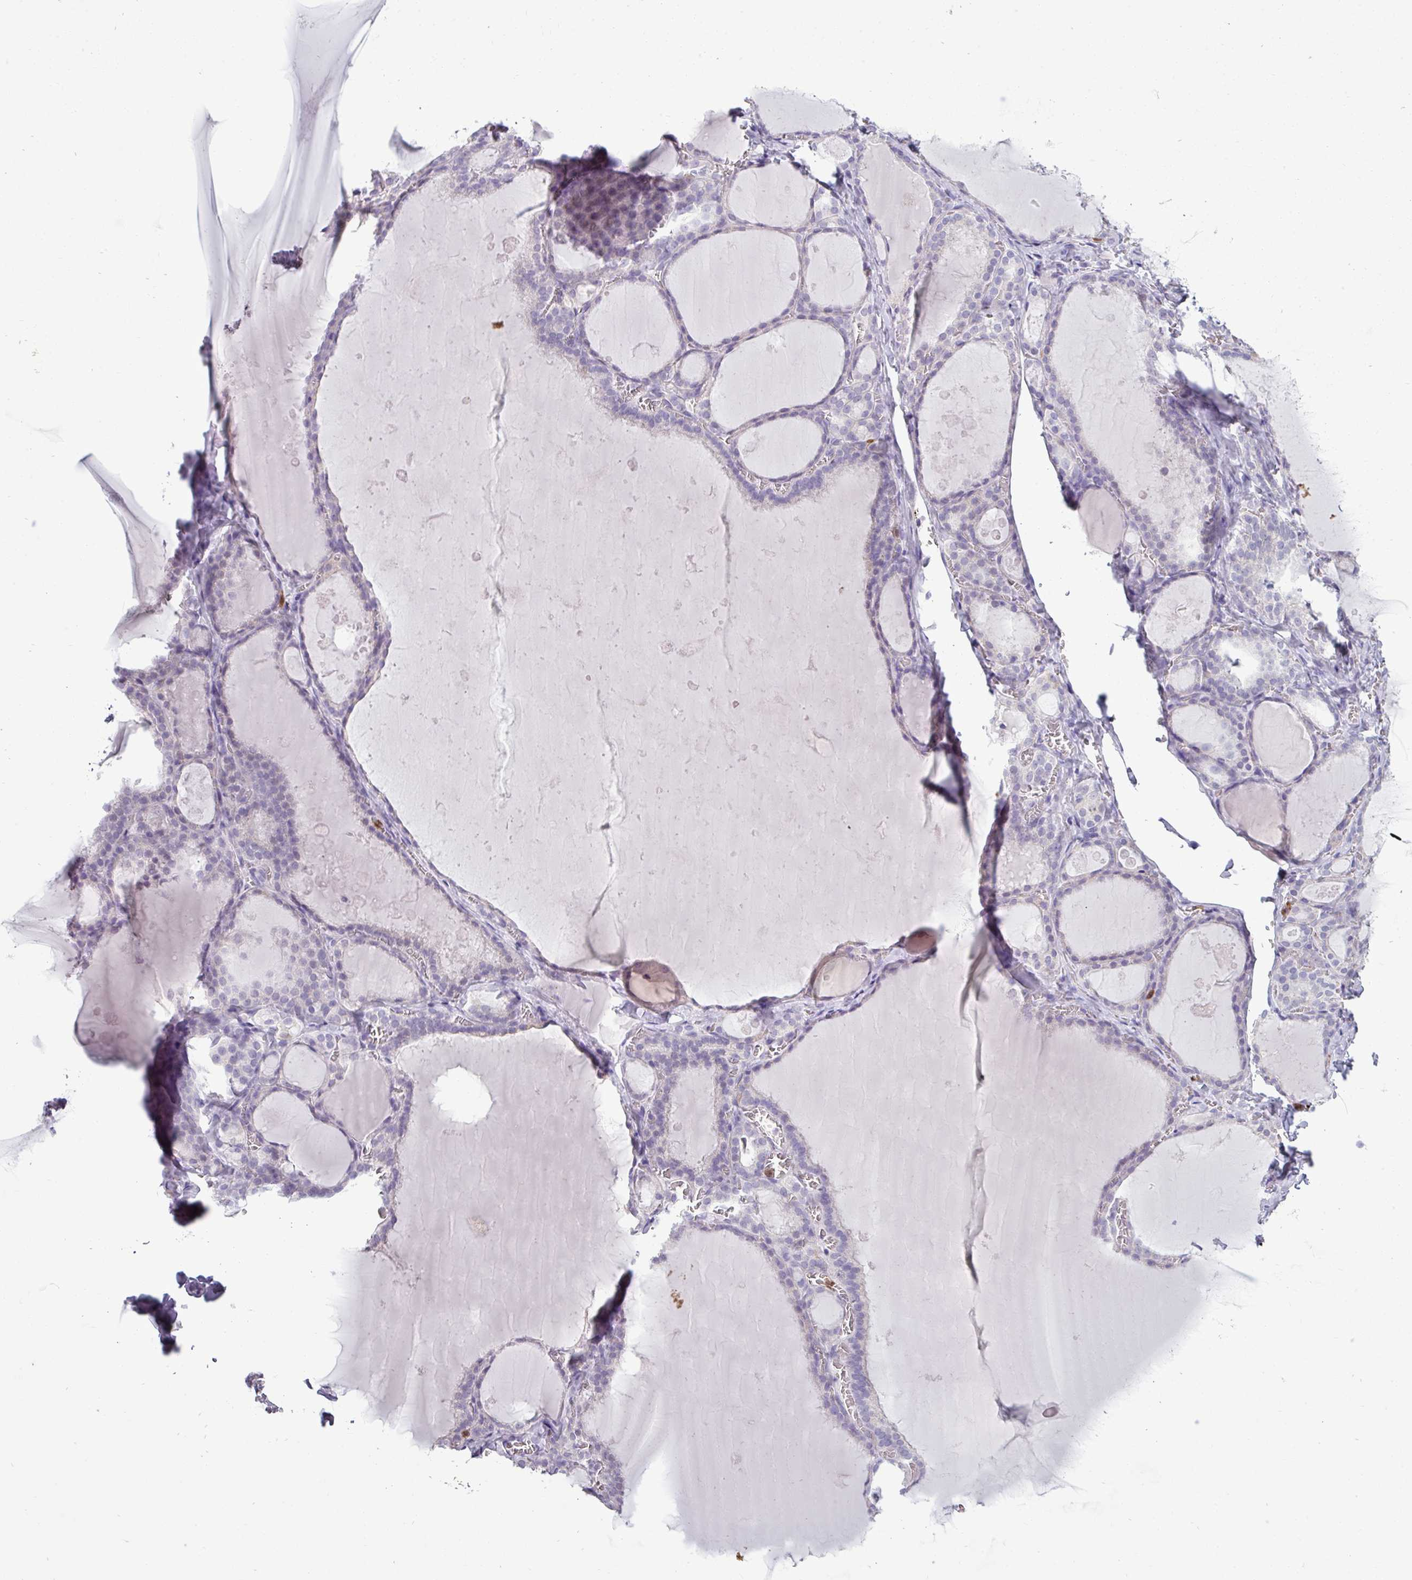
{"staining": {"intensity": "negative", "quantity": "none", "location": "none"}, "tissue": "thyroid gland", "cell_type": "Glandular cells", "image_type": "normal", "snomed": [{"axis": "morphology", "description": "Normal tissue, NOS"}, {"axis": "topography", "description": "Thyroid gland"}], "caption": "Protein analysis of normal thyroid gland displays no significant expression in glandular cells. (Stains: DAB (3,3'-diaminobenzidine) immunohistochemistry (IHC) with hematoxylin counter stain, Microscopy: brightfield microscopy at high magnification).", "gene": "TRIM39", "patient": {"sex": "male", "age": 56}}